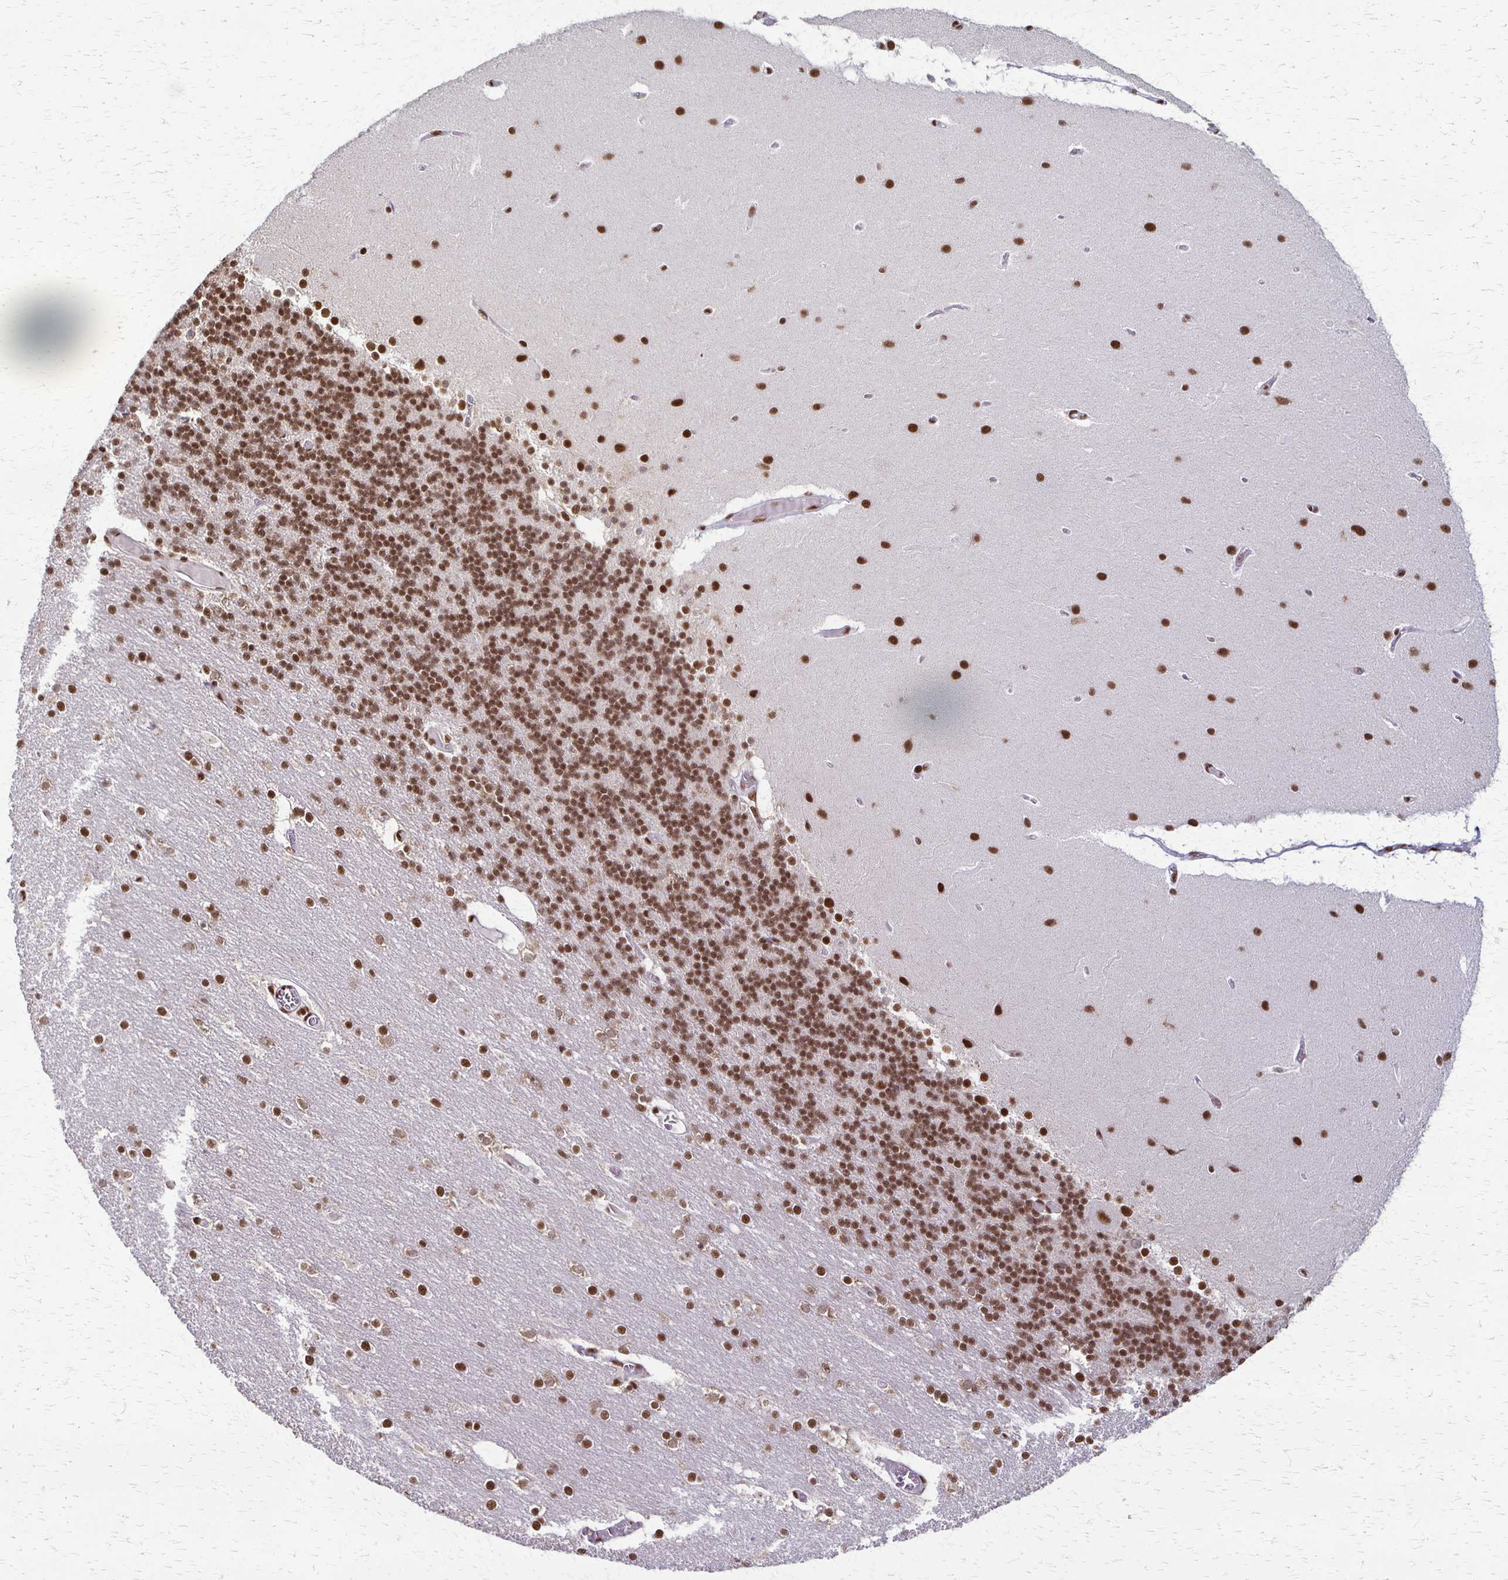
{"staining": {"intensity": "moderate", "quantity": ">75%", "location": "nuclear"}, "tissue": "cerebellum", "cell_type": "Cells in granular layer", "image_type": "normal", "snomed": [{"axis": "morphology", "description": "Normal tissue, NOS"}, {"axis": "topography", "description": "Cerebellum"}], "caption": "Cells in granular layer display moderate nuclear expression in approximately >75% of cells in unremarkable cerebellum.", "gene": "XRCC6", "patient": {"sex": "female", "age": 54}}